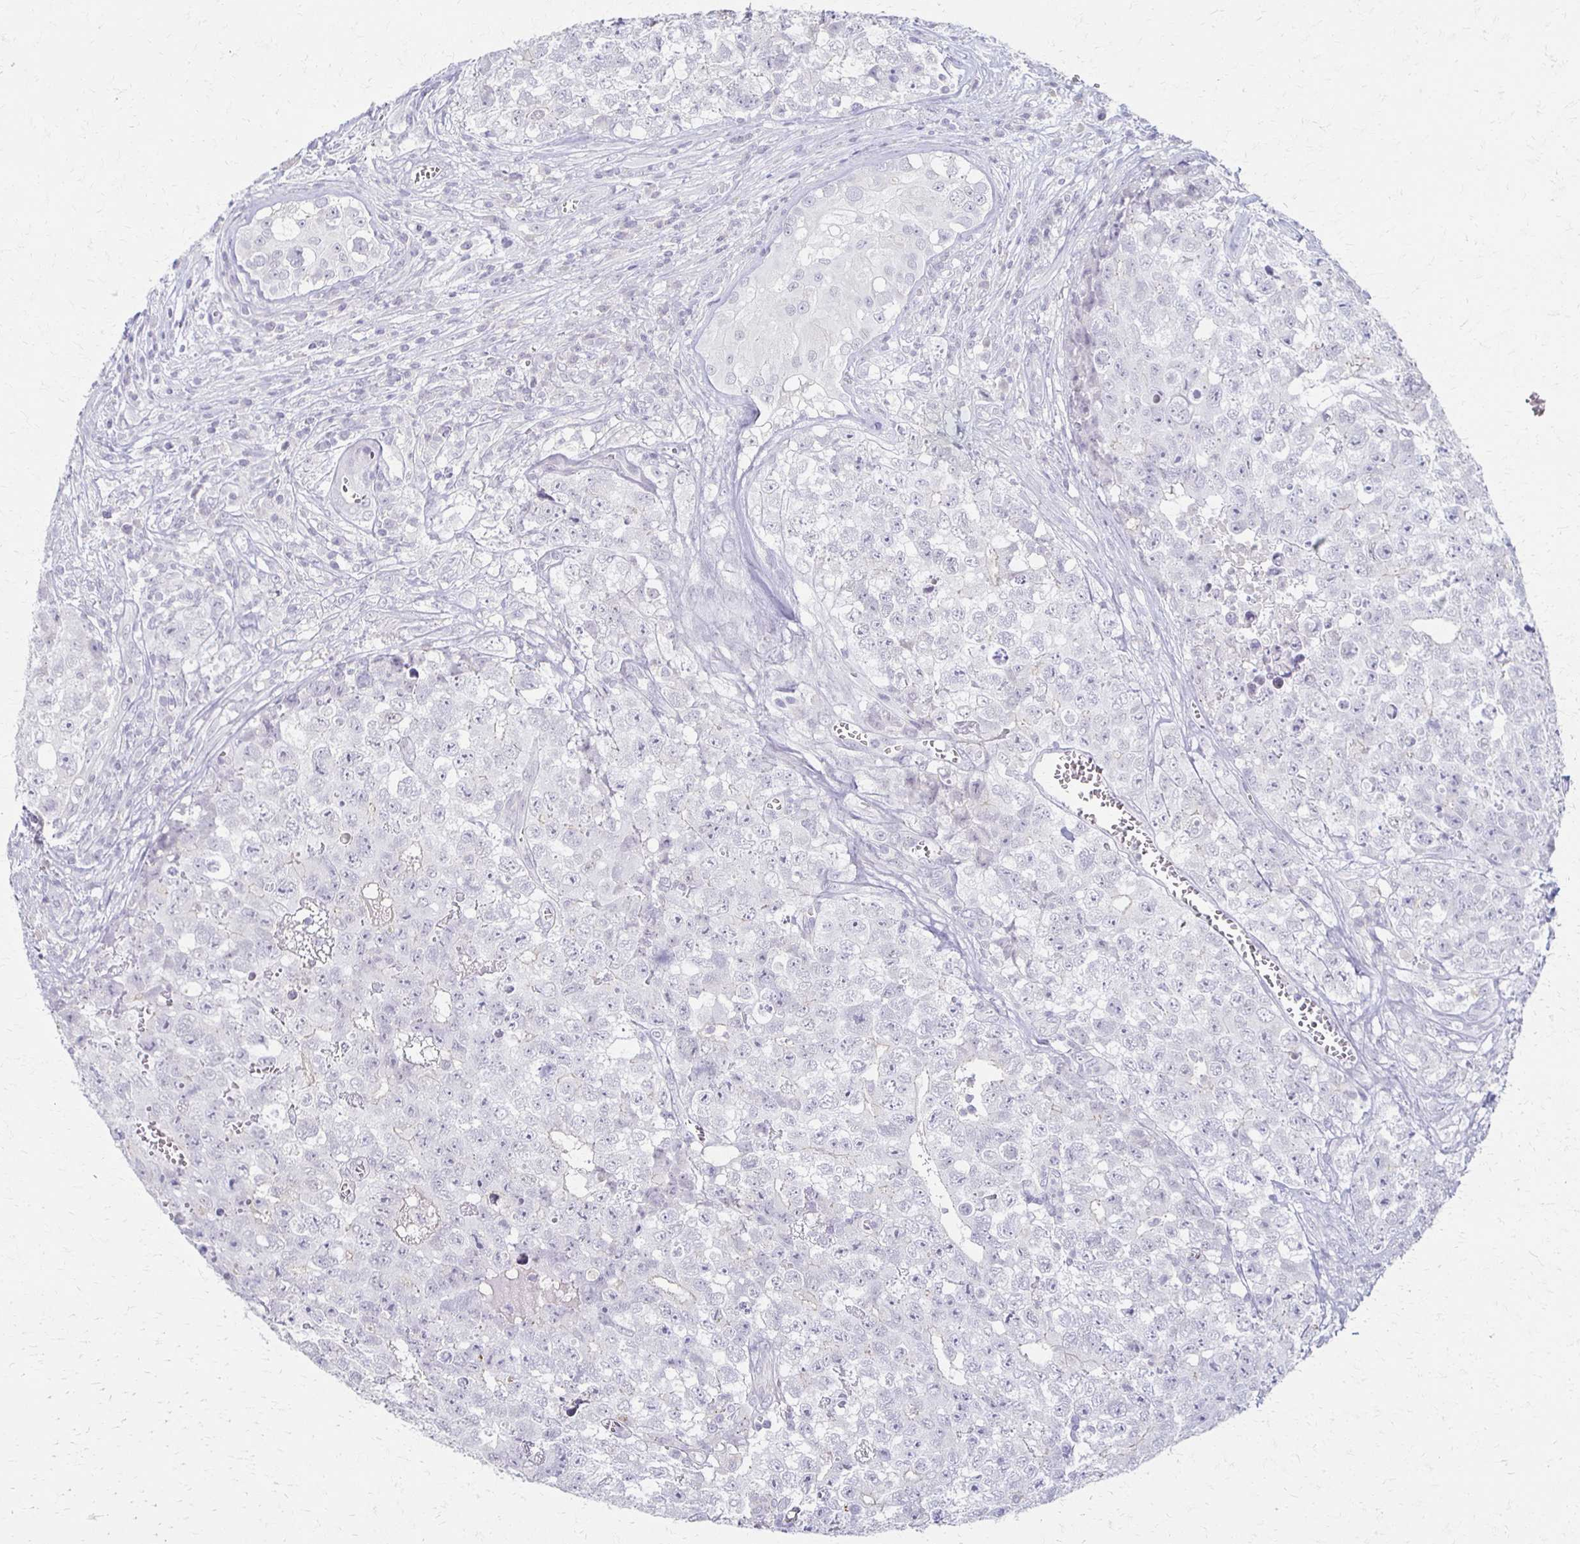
{"staining": {"intensity": "negative", "quantity": "none", "location": "none"}, "tissue": "testis cancer", "cell_type": "Tumor cells", "image_type": "cancer", "snomed": [{"axis": "morphology", "description": "Carcinoma, Embryonal, NOS"}, {"axis": "topography", "description": "Testis"}], "caption": "Embryonal carcinoma (testis) was stained to show a protein in brown. There is no significant staining in tumor cells.", "gene": "FOXO4", "patient": {"sex": "male", "age": 18}}